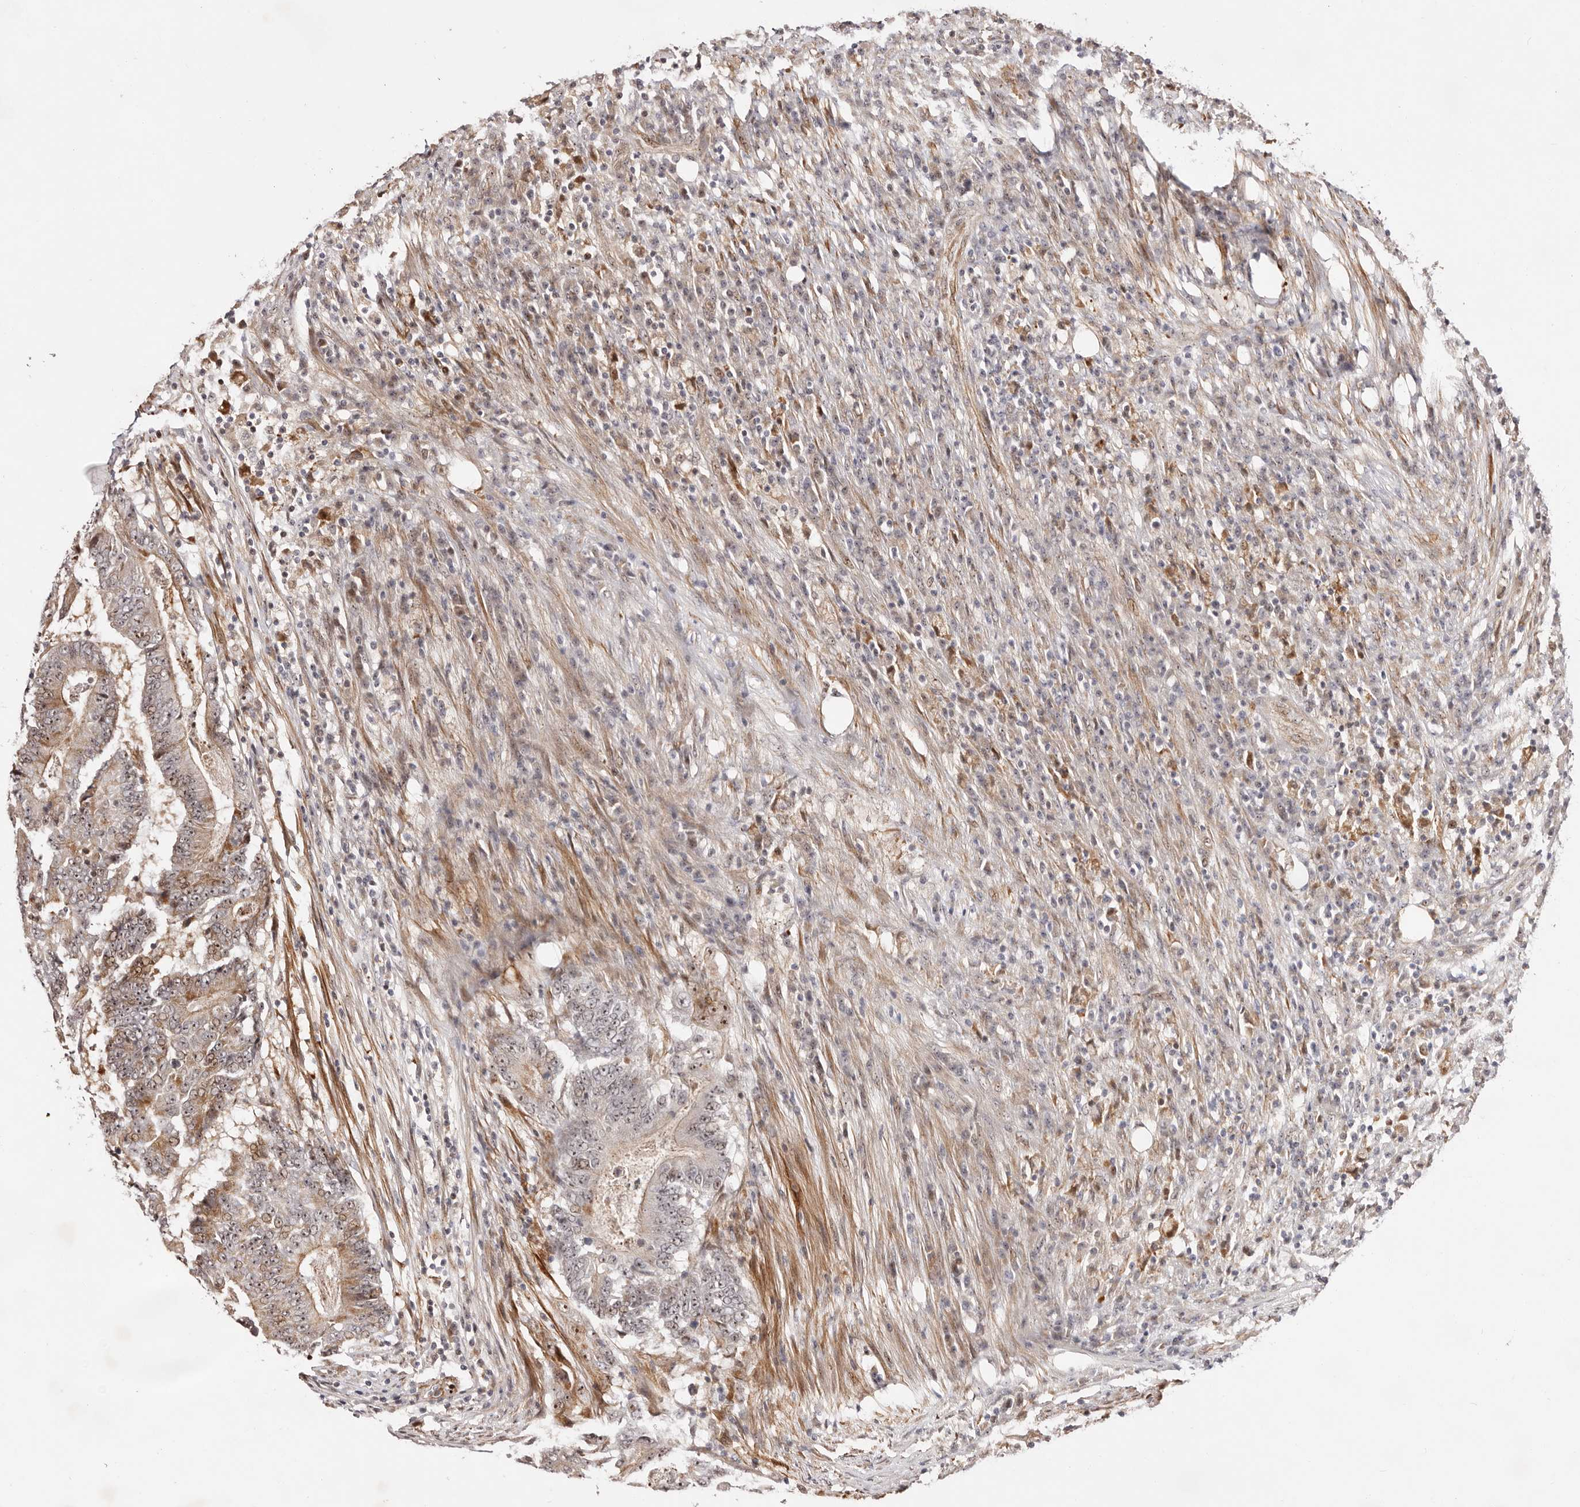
{"staining": {"intensity": "moderate", "quantity": "25%-75%", "location": "cytoplasmic/membranous,nuclear"}, "tissue": "colorectal cancer", "cell_type": "Tumor cells", "image_type": "cancer", "snomed": [{"axis": "morphology", "description": "Adenocarcinoma, NOS"}, {"axis": "topography", "description": "Colon"}], "caption": "Colorectal cancer tissue exhibits moderate cytoplasmic/membranous and nuclear positivity in approximately 25%-75% of tumor cells, visualized by immunohistochemistry.", "gene": "ODF2L", "patient": {"sex": "male", "age": 83}}